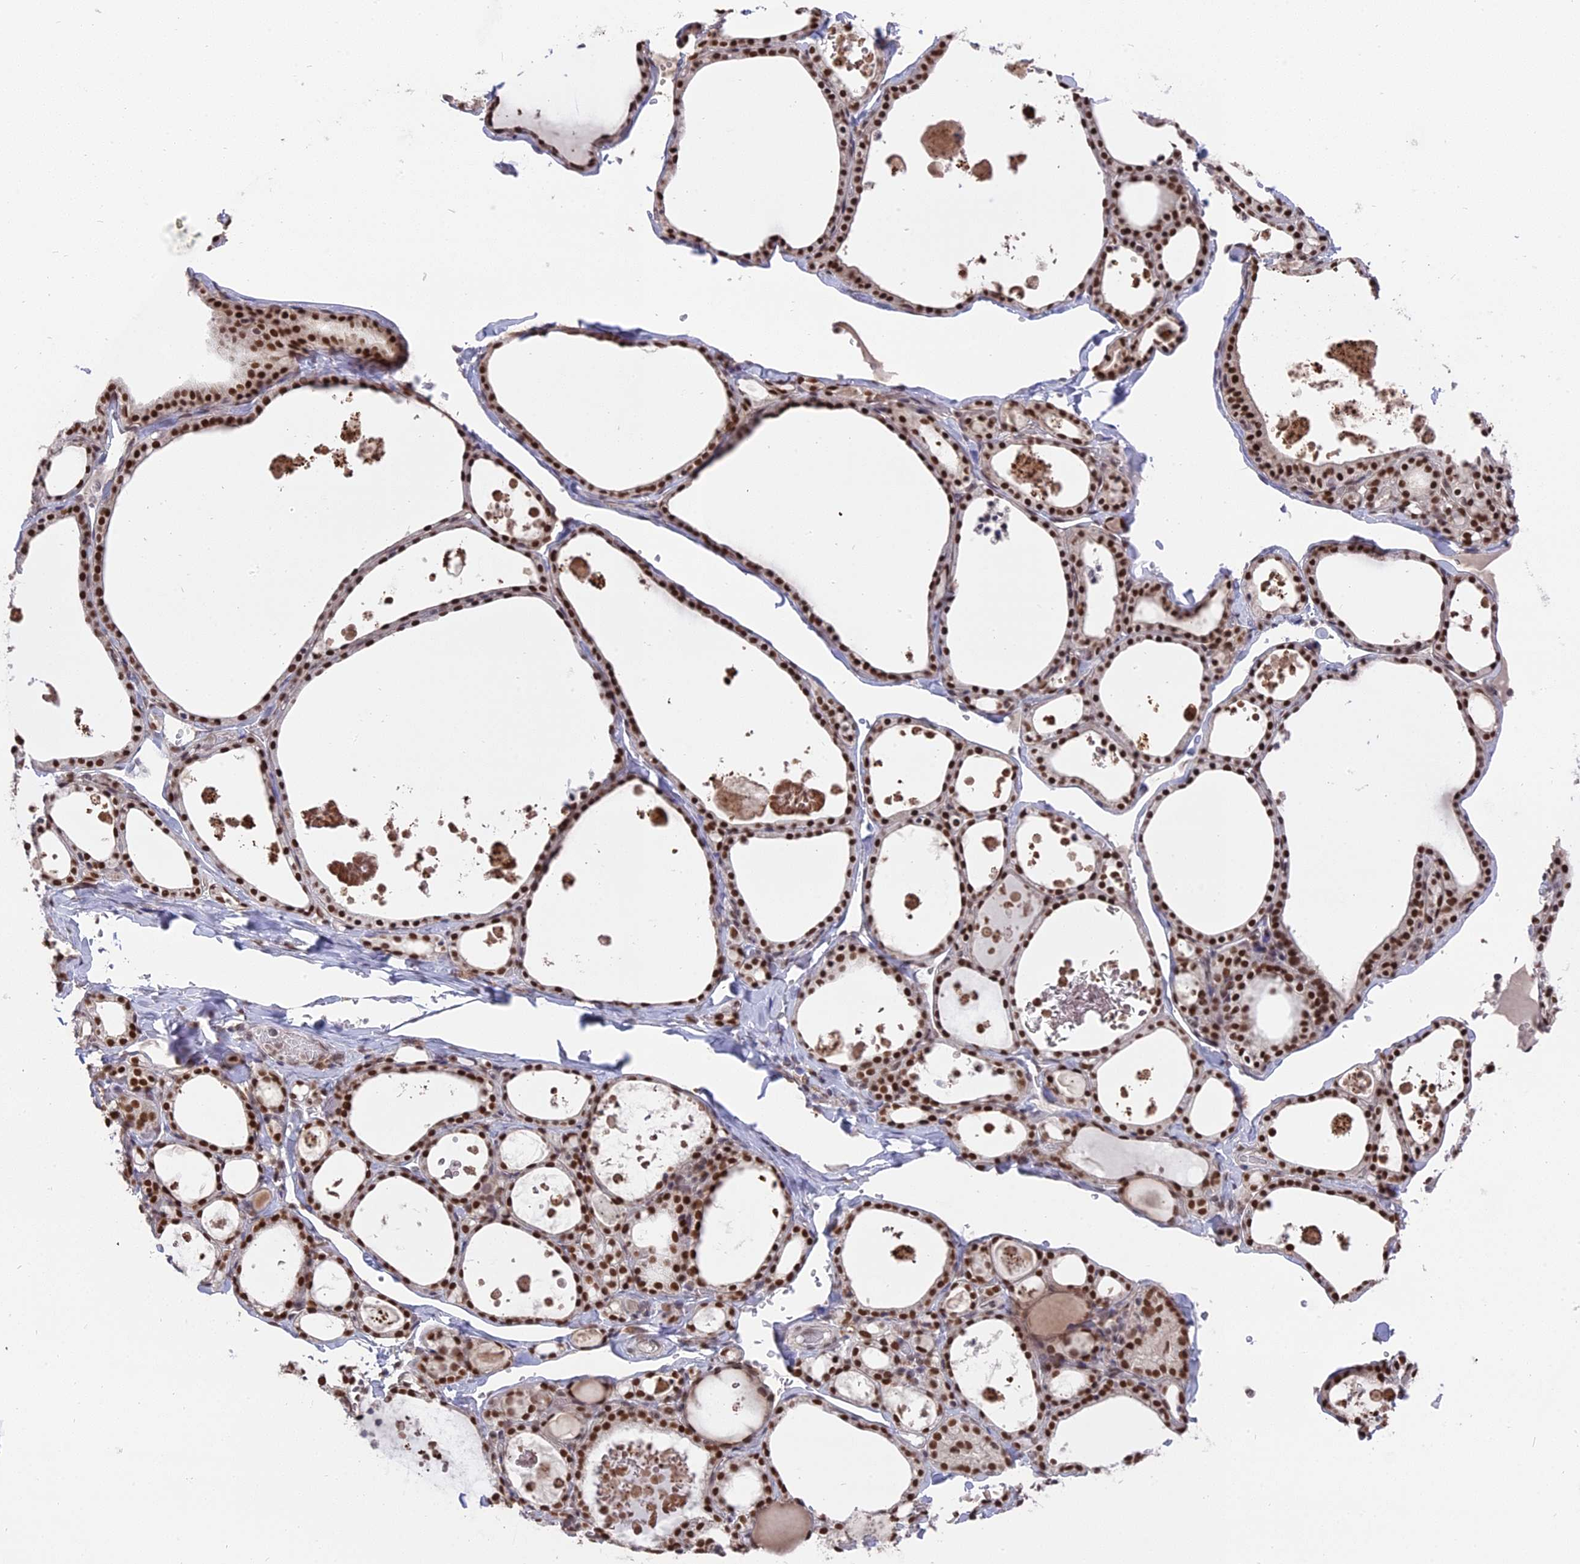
{"staining": {"intensity": "strong", "quantity": ">75%", "location": "nuclear"}, "tissue": "thyroid gland", "cell_type": "Glandular cells", "image_type": "normal", "snomed": [{"axis": "morphology", "description": "Normal tissue, NOS"}, {"axis": "topography", "description": "Thyroid gland"}], "caption": "DAB (3,3'-diaminobenzidine) immunohistochemical staining of benign thyroid gland displays strong nuclear protein expression in approximately >75% of glandular cells.", "gene": "NR1H3", "patient": {"sex": "male", "age": 56}}